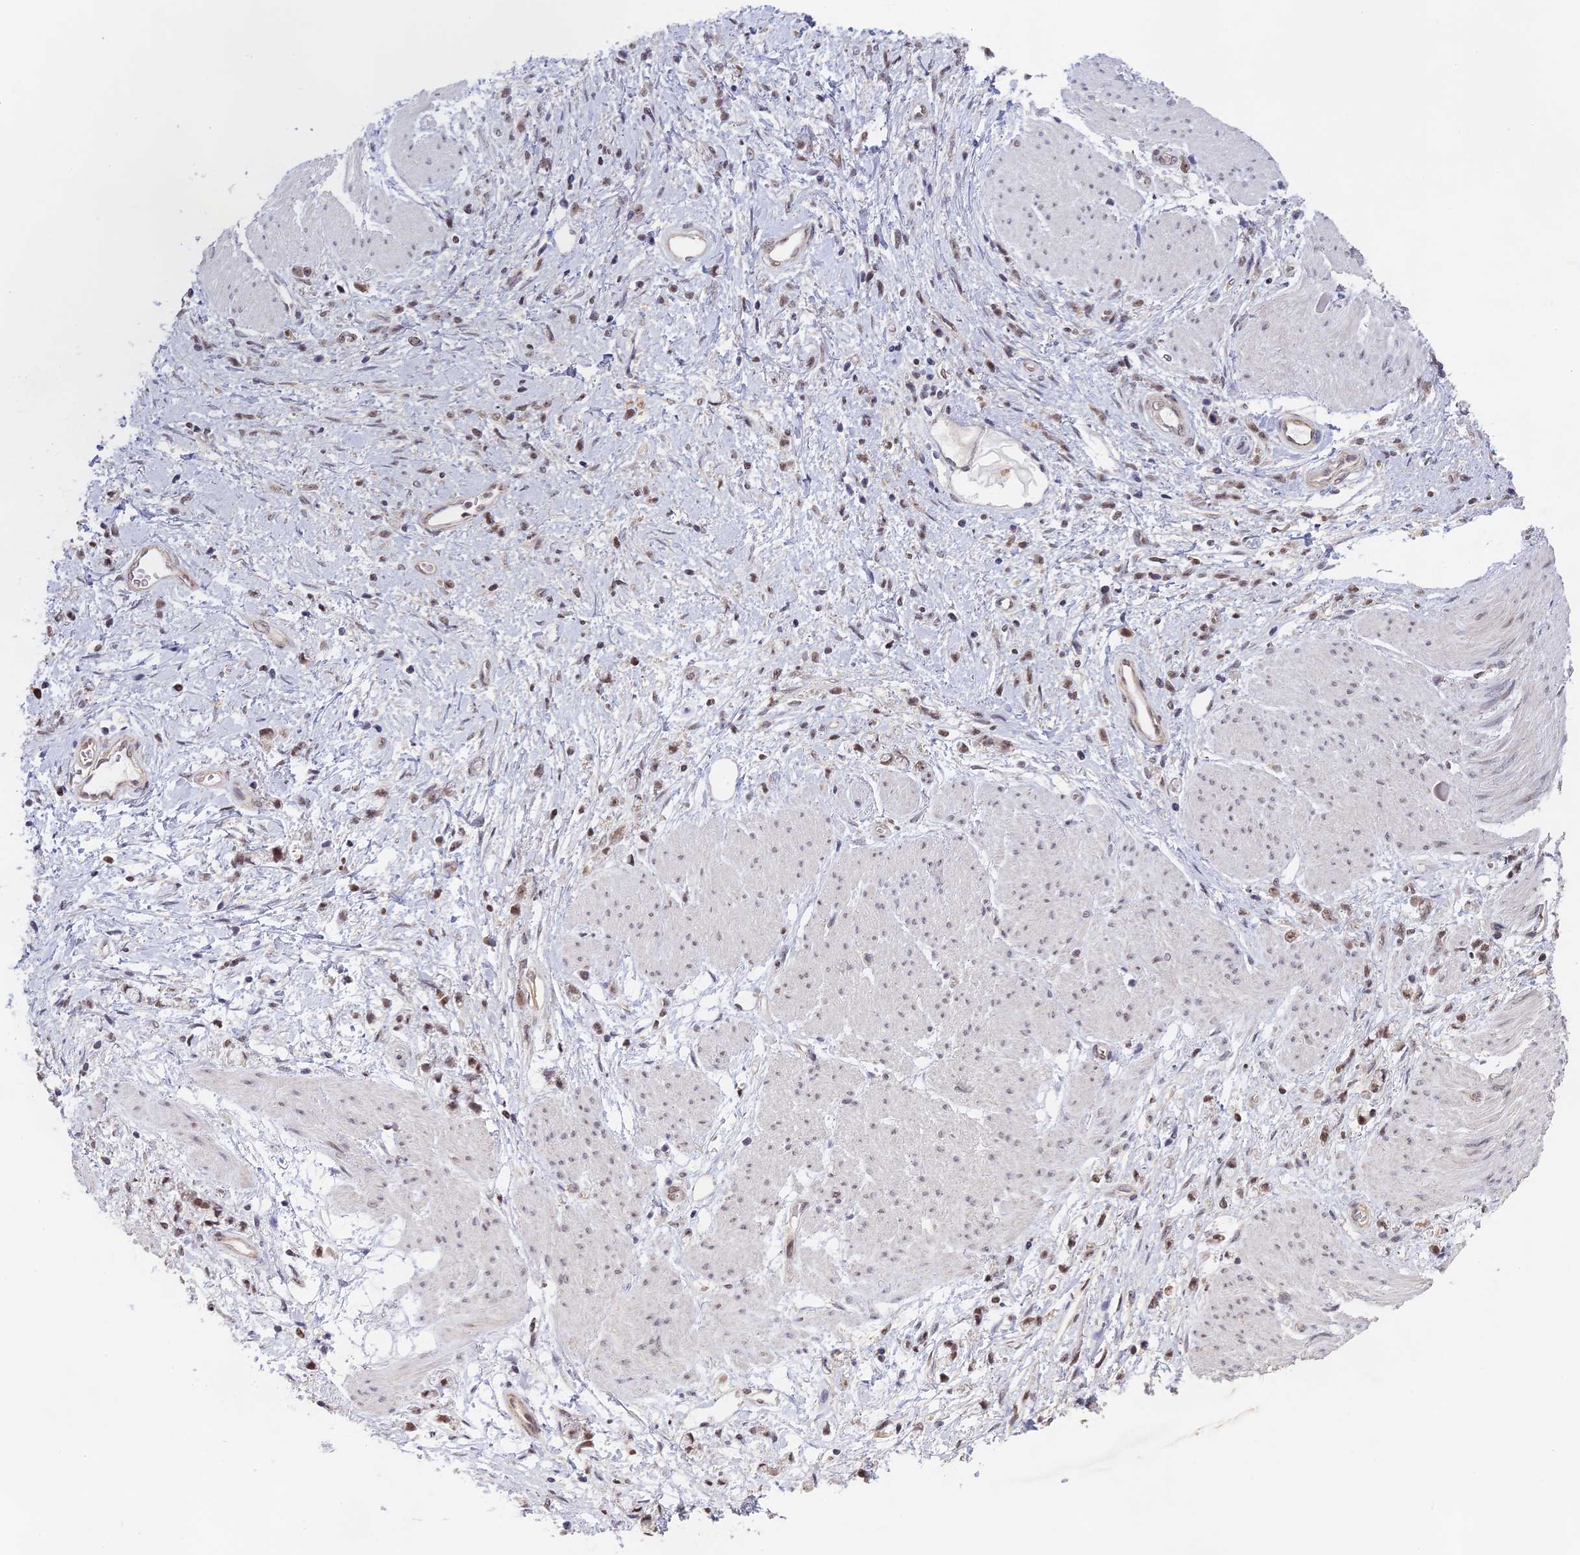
{"staining": {"intensity": "weak", "quantity": ">75%", "location": "nuclear"}, "tissue": "stomach cancer", "cell_type": "Tumor cells", "image_type": "cancer", "snomed": [{"axis": "morphology", "description": "Adenocarcinoma, NOS"}, {"axis": "topography", "description": "Stomach"}], "caption": "The micrograph displays immunohistochemical staining of stomach cancer. There is weak nuclear expression is appreciated in approximately >75% of tumor cells.", "gene": "MORF4L1", "patient": {"sex": "female", "age": 60}}